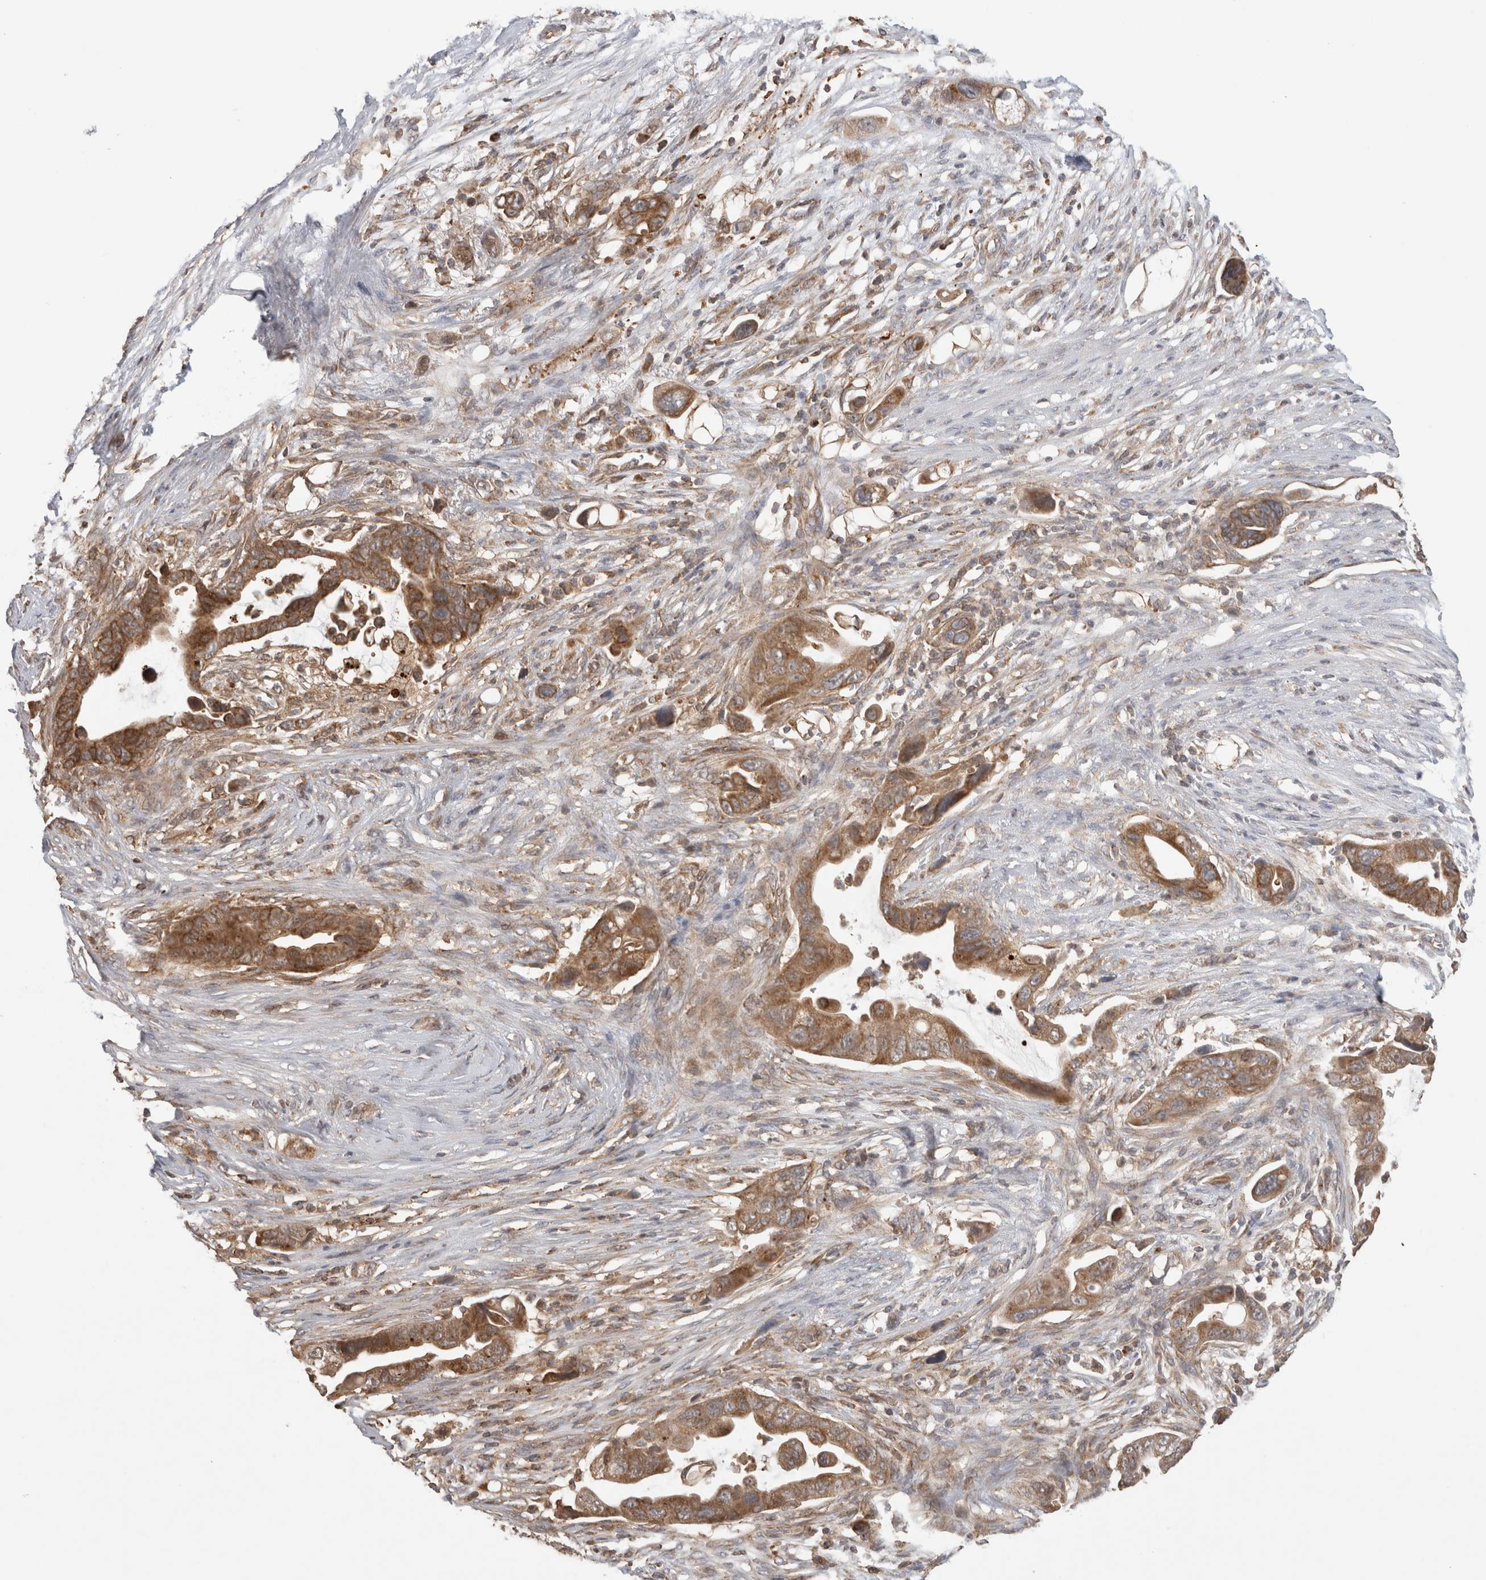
{"staining": {"intensity": "strong", "quantity": ">75%", "location": "cytoplasmic/membranous"}, "tissue": "pancreatic cancer", "cell_type": "Tumor cells", "image_type": "cancer", "snomed": [{"axis": "morphology", "description": "Adenocarcinoma, NOS"}, {"axis": "topography", "description": "Pancreas"}], "caption": "Protein expression analysis of pancreatic adenocarcinoma displays strong cytoplasmic/membranous positivity in approximately >75% of tumor cells. (DAB (3,3'-diaminobenzidine) = brown stain, brightfield microscopy at high magnification).", "gene": "IMMP2L", "patient": {"sex": "female", "age": 72}}